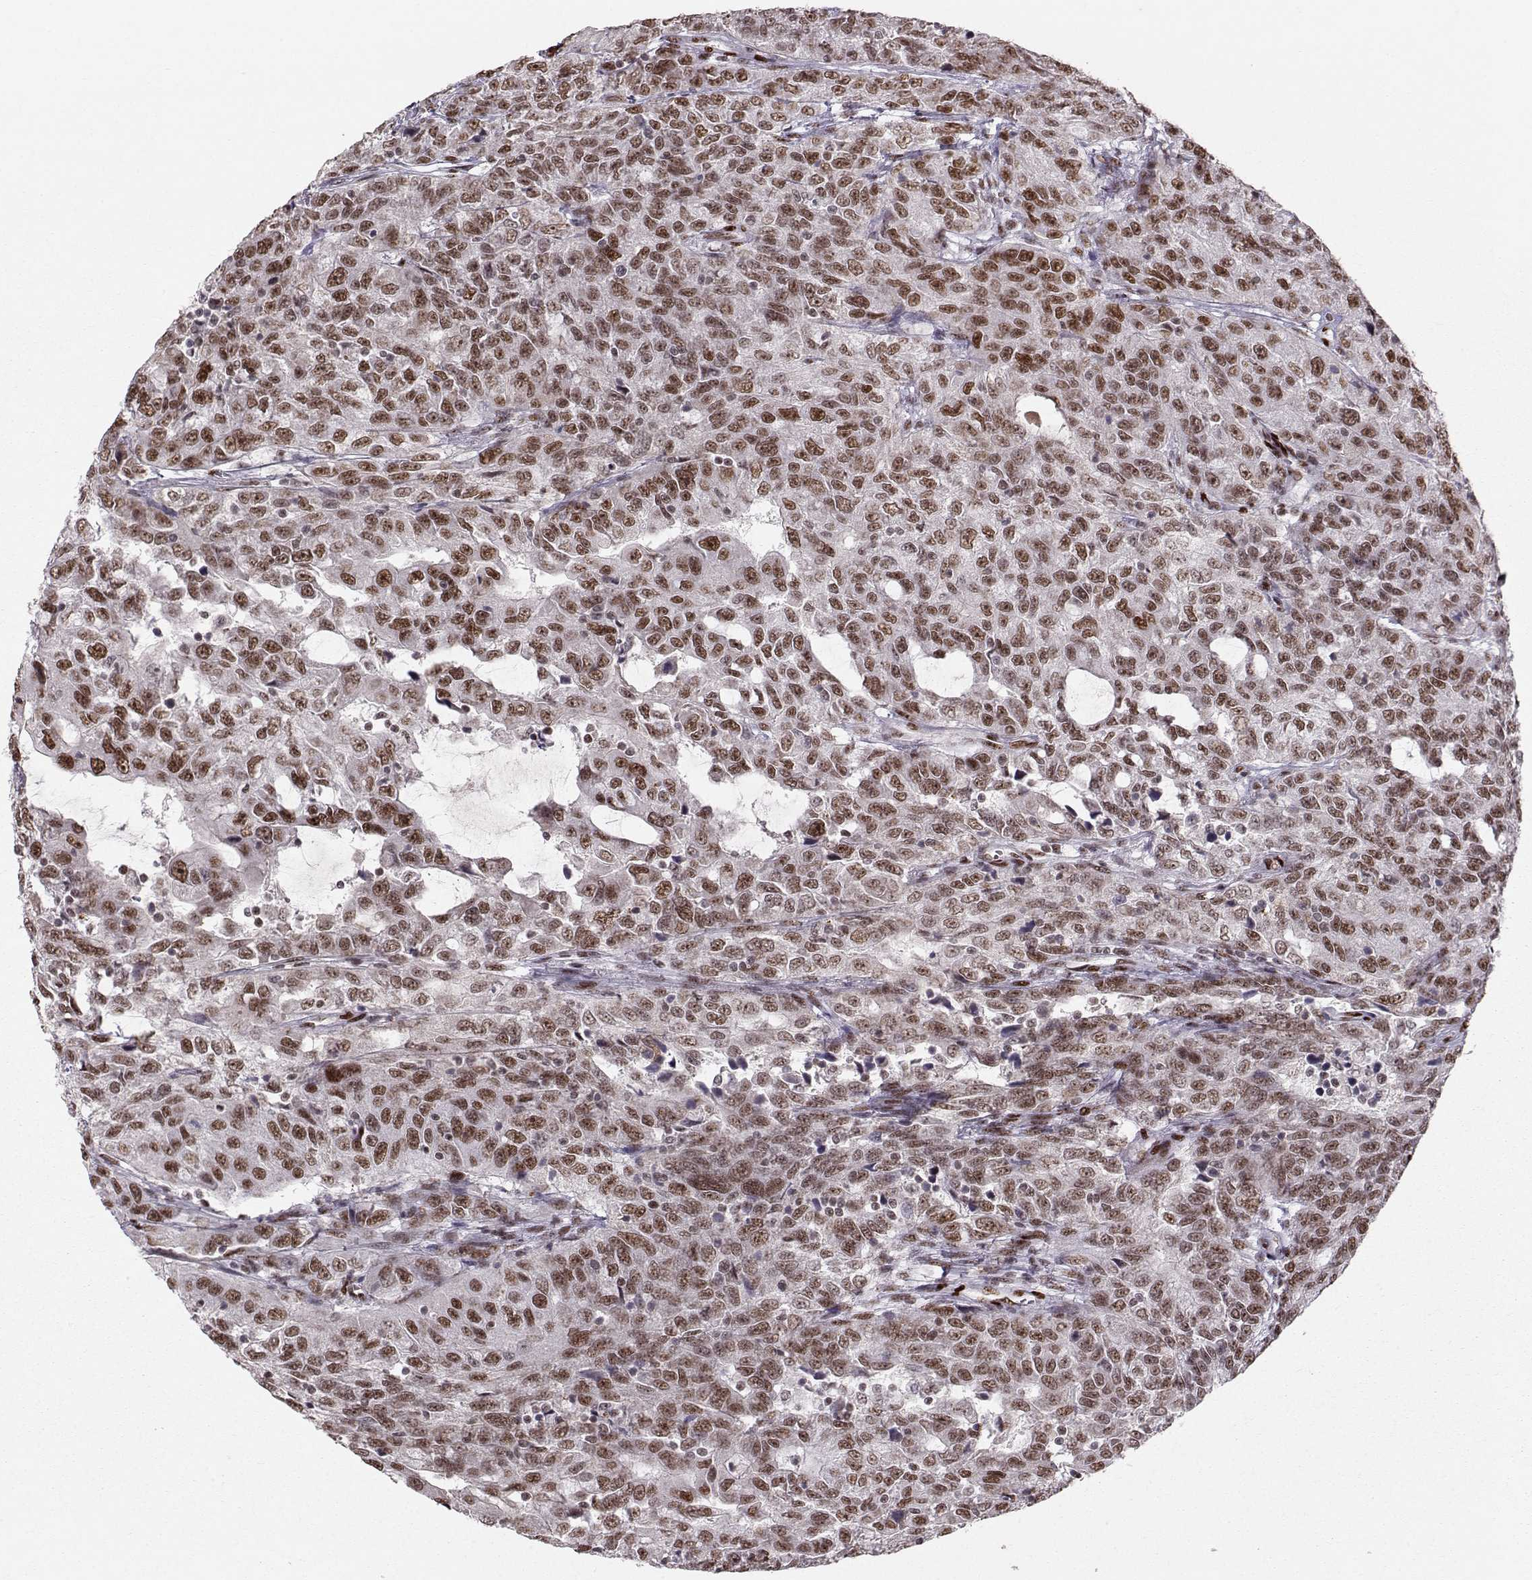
{"staining": {"intensity": "strong", "quantity": "25%-75%", "location": "nuclear"}, "tissue": "urothelial cancer", "cell_type": "Tumor cells", "image_type": "cancer", "snomed": [{"axis": "morphology", "description": "Urothelial carcinoma, NOS"}, {"axis": "morphology", "description": "Urothelial carcinoma, High grade"}, {"axis": "topography", "description": "Urinary bladder"}], "caption": "The histopathology image shows immunohistochemical staining of transitional cell carcinoma. There is strong nuclear staining is appreciated in approximately 25%-75% of tumor cells.", "gene": "SNAPC2", "patient": {"sex": "female", "age": 73}}